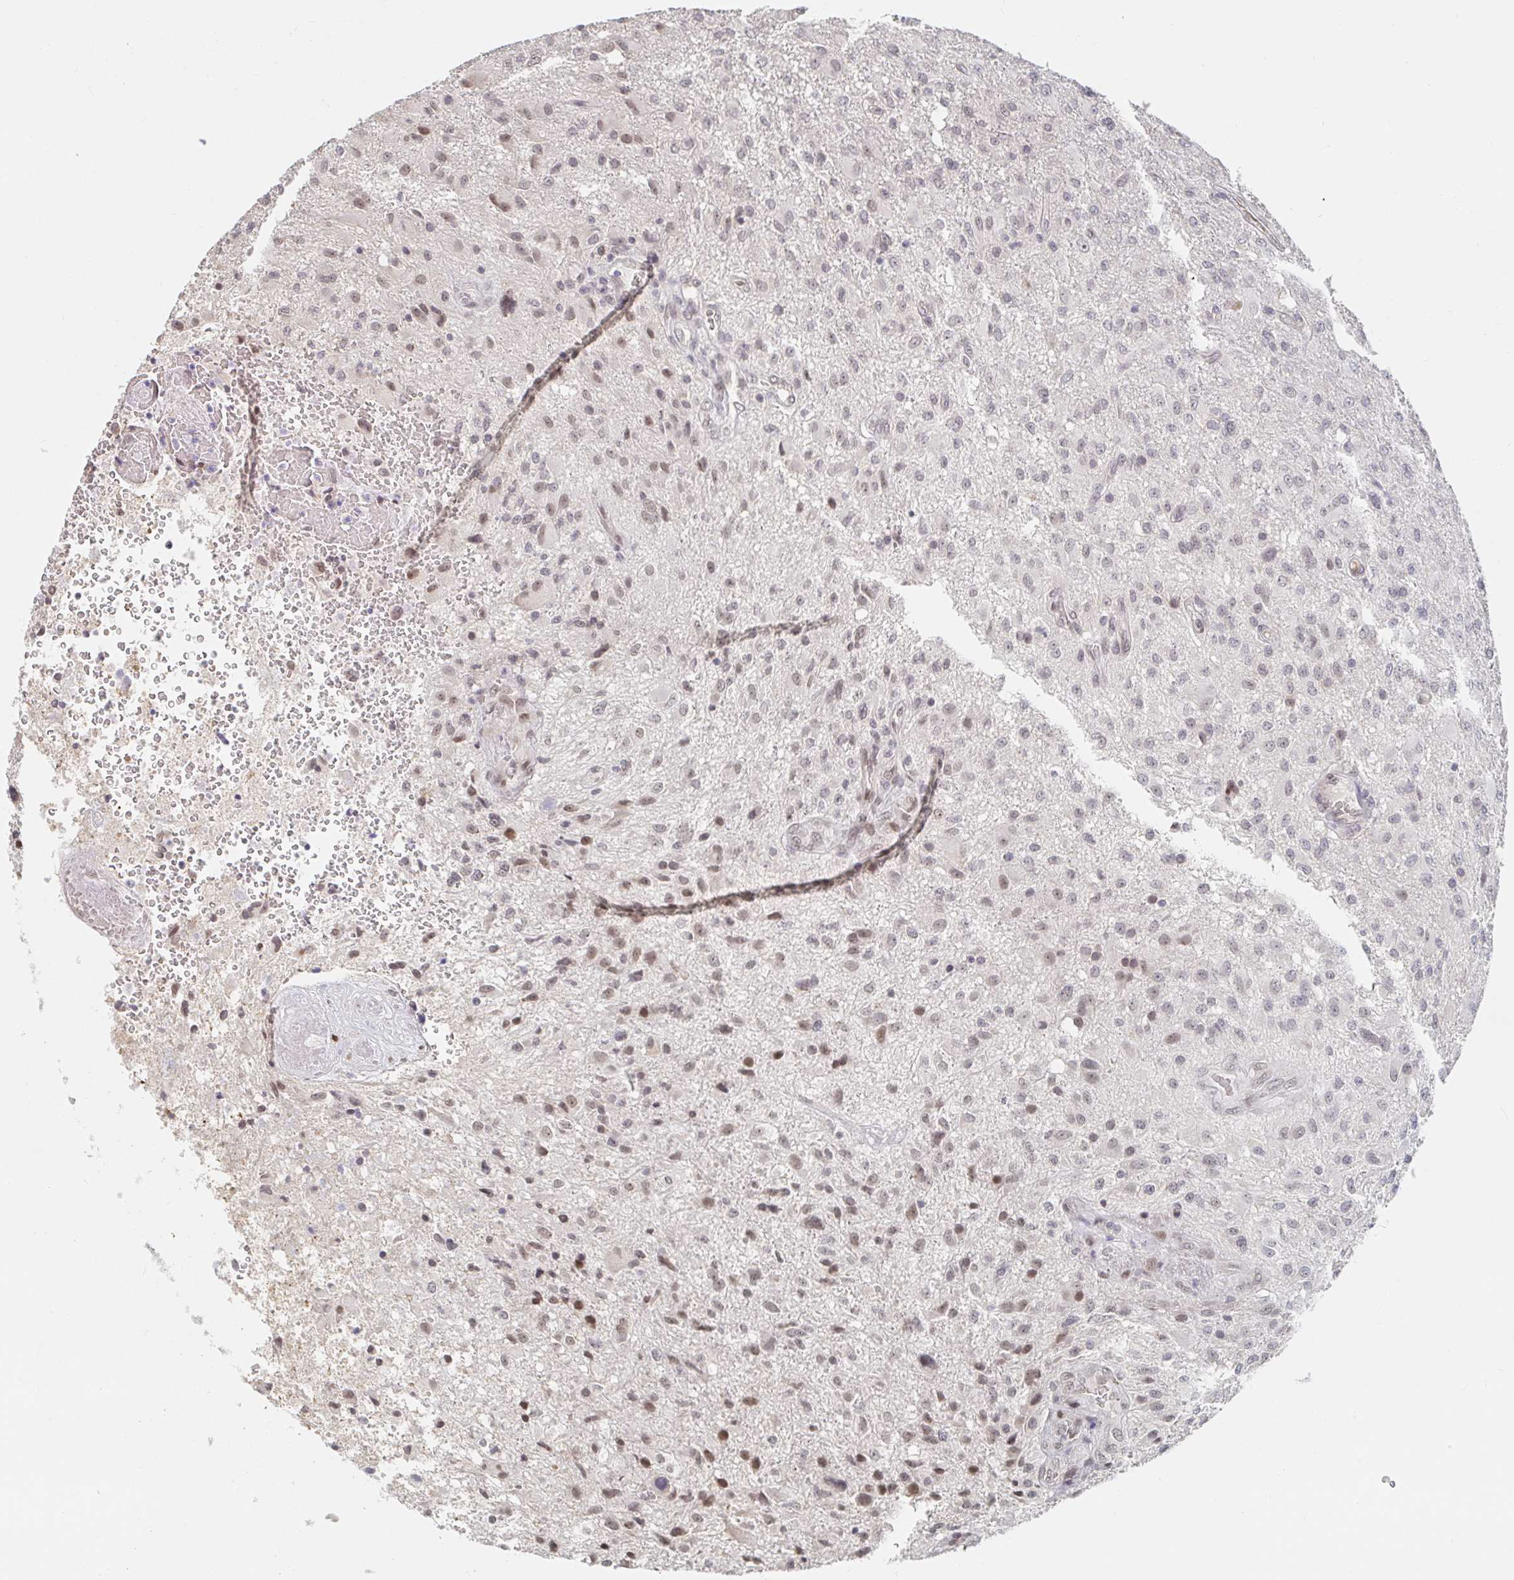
{"staining": {"intensity": "weak", "quantity": "25%-75%", "location": "nuclear"}, "tissue": "glioma", "cell_type": "Tumor cells", "image_type": "cancer", "snomed": [{"axis": "morphology", "description": "Glioma, malignant, High grade"}, {"axis": "topography", "description": "Brain"}], "caption": "DAB immunohistochemical staining of malignant glioma (high-grade) reveals weak nuclear protein positivity in approximately 25%-75% of tumor cells.", "gene": "CHD2", "patient": {"sex": "male", "age": 53}}